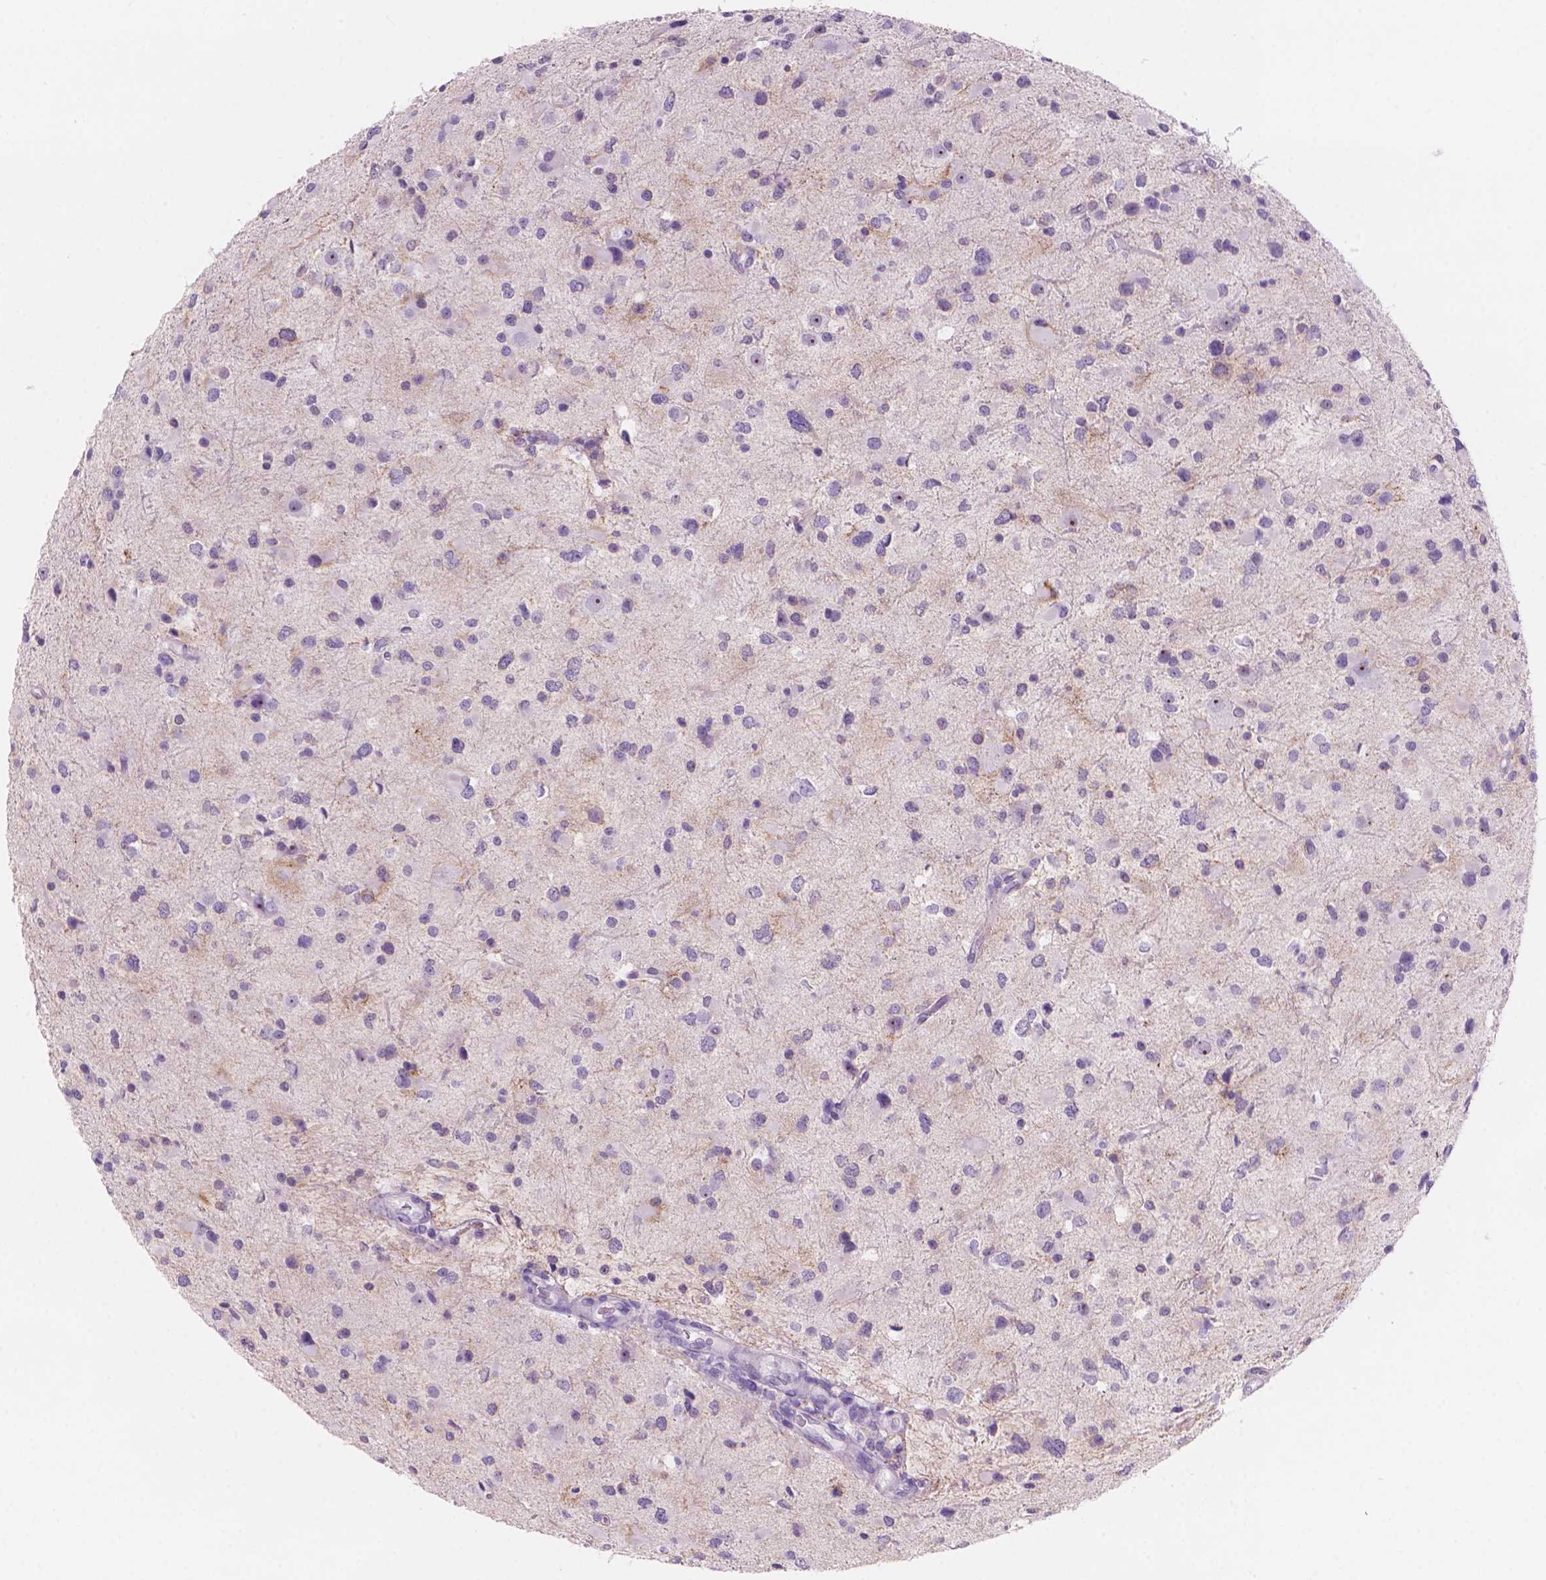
{"staining": {"intensity": "negative", "quantity": "none", "location": "none"}, "tissue": "glioma", "cell_type": "Tumor cells", "image_type": "cancer", "snomed": [{"axis": "morphology", "description": "Glioma, malignant, Low grade"}, {"axis": "topography", "description": "Brain"}], "caption": "Tumor cells are negative for protein expression in human glioma.", "gene": "ENSG00000187186", "patient": {"sex": "female", "age": 32}}